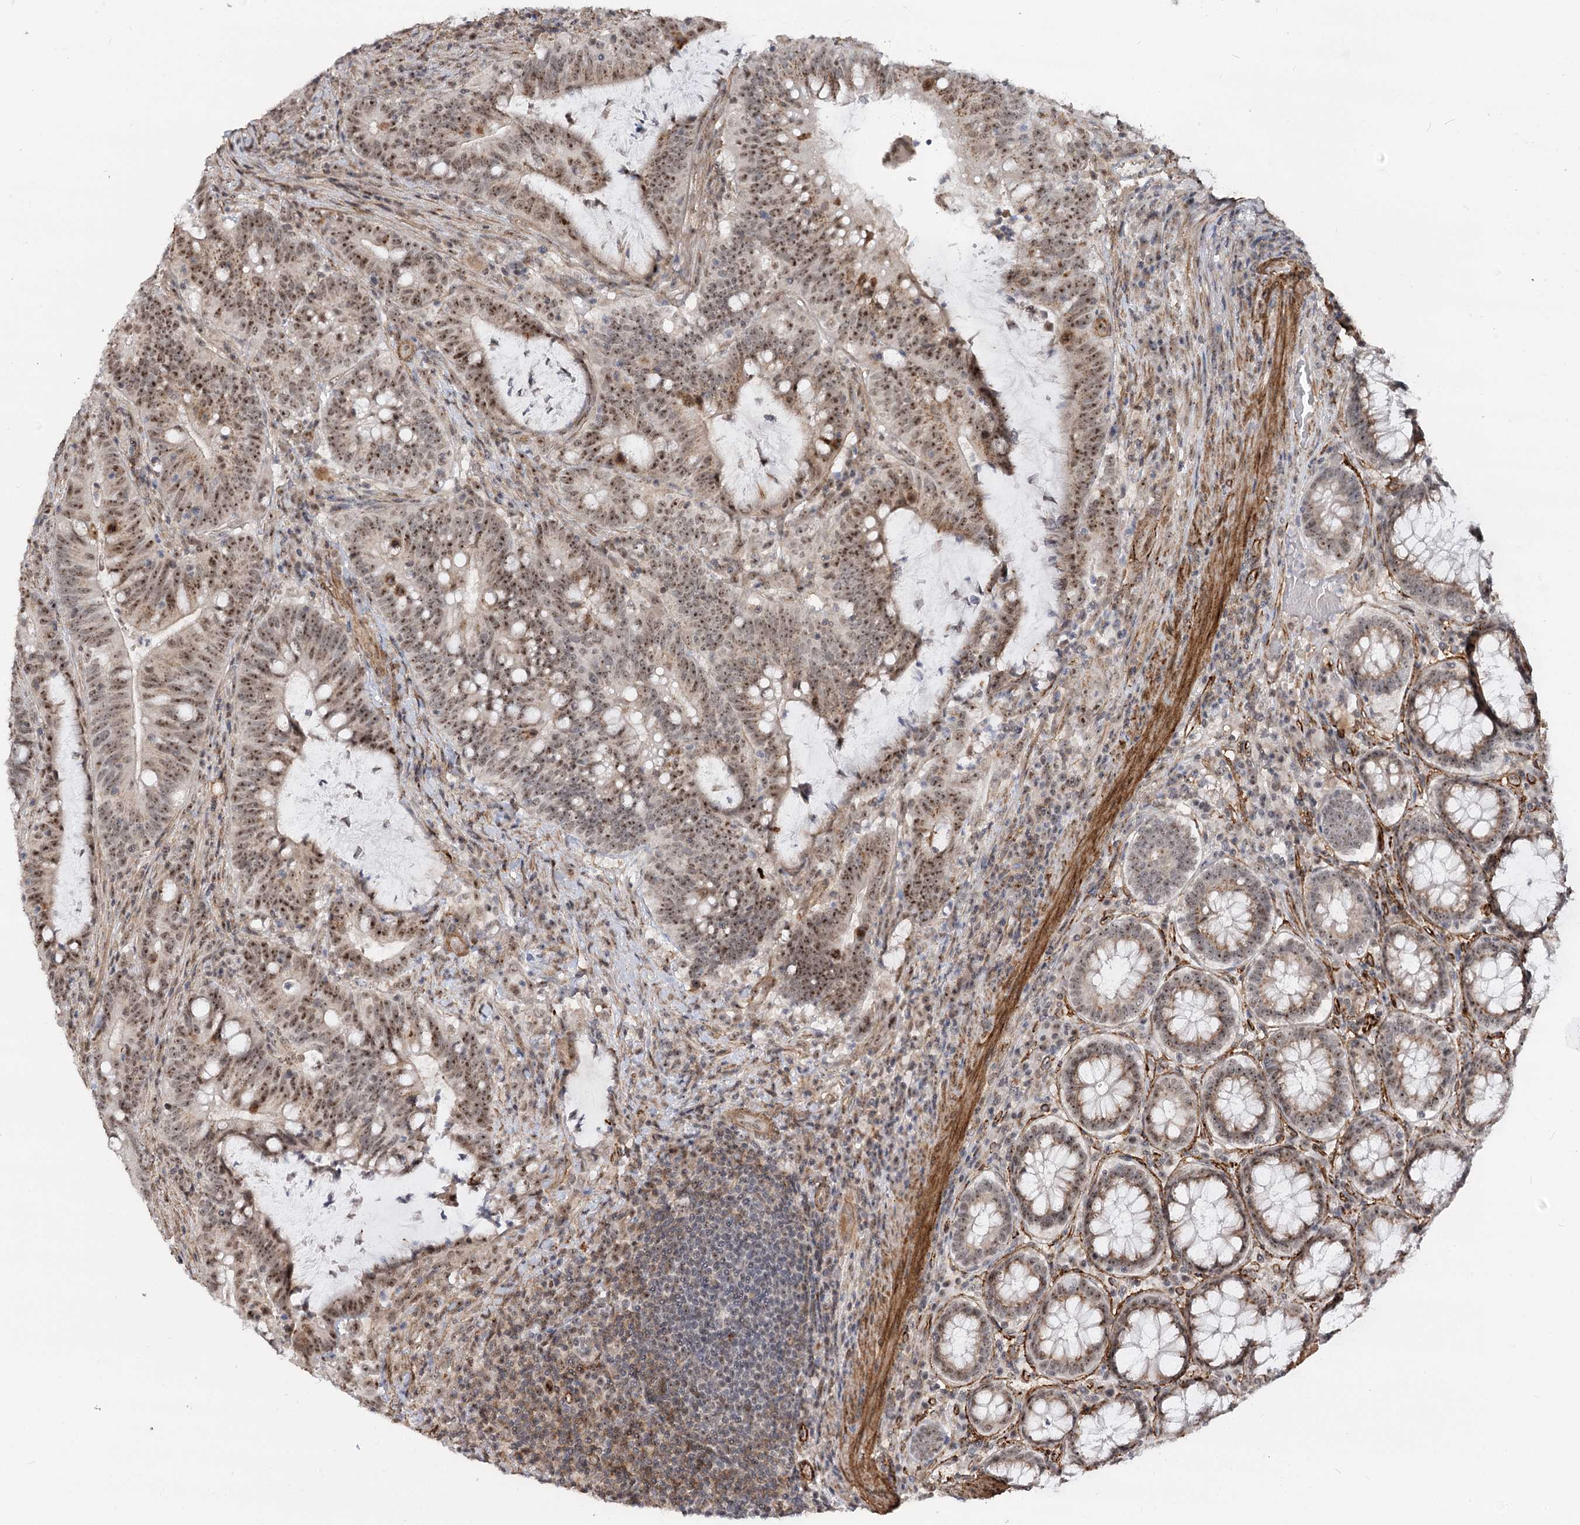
{"staining": {"intensity": "moderate", "quantity": ">75%", "location": "cytoplasmic/membranous,nuclear"}, "tissue": "colorectal cancer", "cell_type": "Tumor cells", "image_type": "cancer", "snomed": [{"axis": "morphology", "description": "Adenocarcinoma, NOS"}, {"axis": "topography", "description": "Colon"}], "caption": "Colorectal adenocarcinoma stained with a protein marker shows moderate staining in tumor cells.", "gene": "GNL3L", "patient": {"sex": "female", "age": 66}}